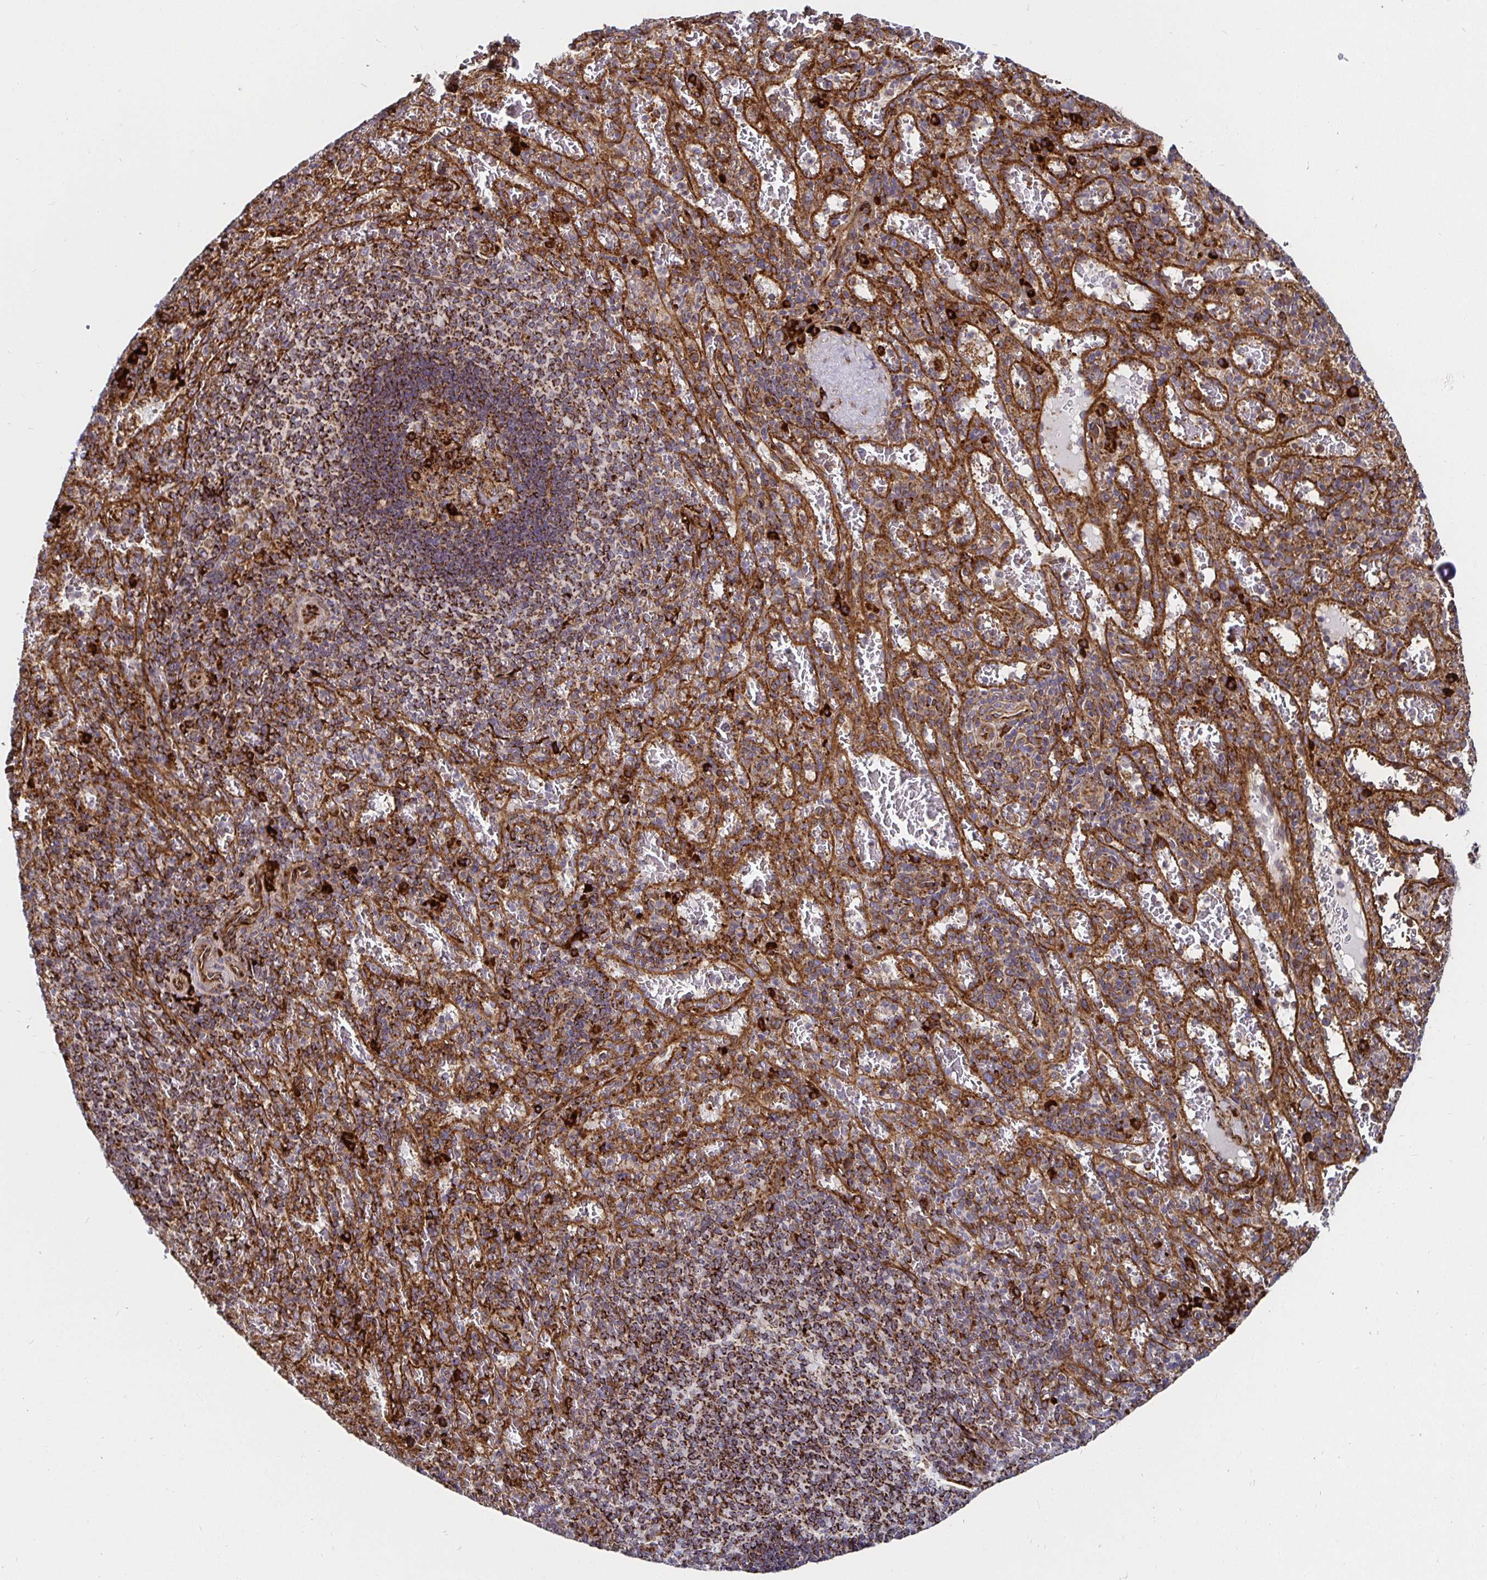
{"staining": {"intensity": "strong", "quantity": "<25%", "location": "cytoplasmic/membranous"}, "tissue": "spleen", "cell_type": "Cells in red pulp", "image_type": "normal", "snomed": [{"axis": "morphology", "description": "Normal tissue, NOS"}, {"axis": "topography", "description": "Spleen"}], "caption": "Immunohistochemistry image of normal human spleen stained for a protein (brown), which exhibits medium levels of strong cytoplasmic/membranous expression in about <25% of cells in red pulp.", "gene": "SMYD3", "patient": {"sex": "male", "age": 57}}